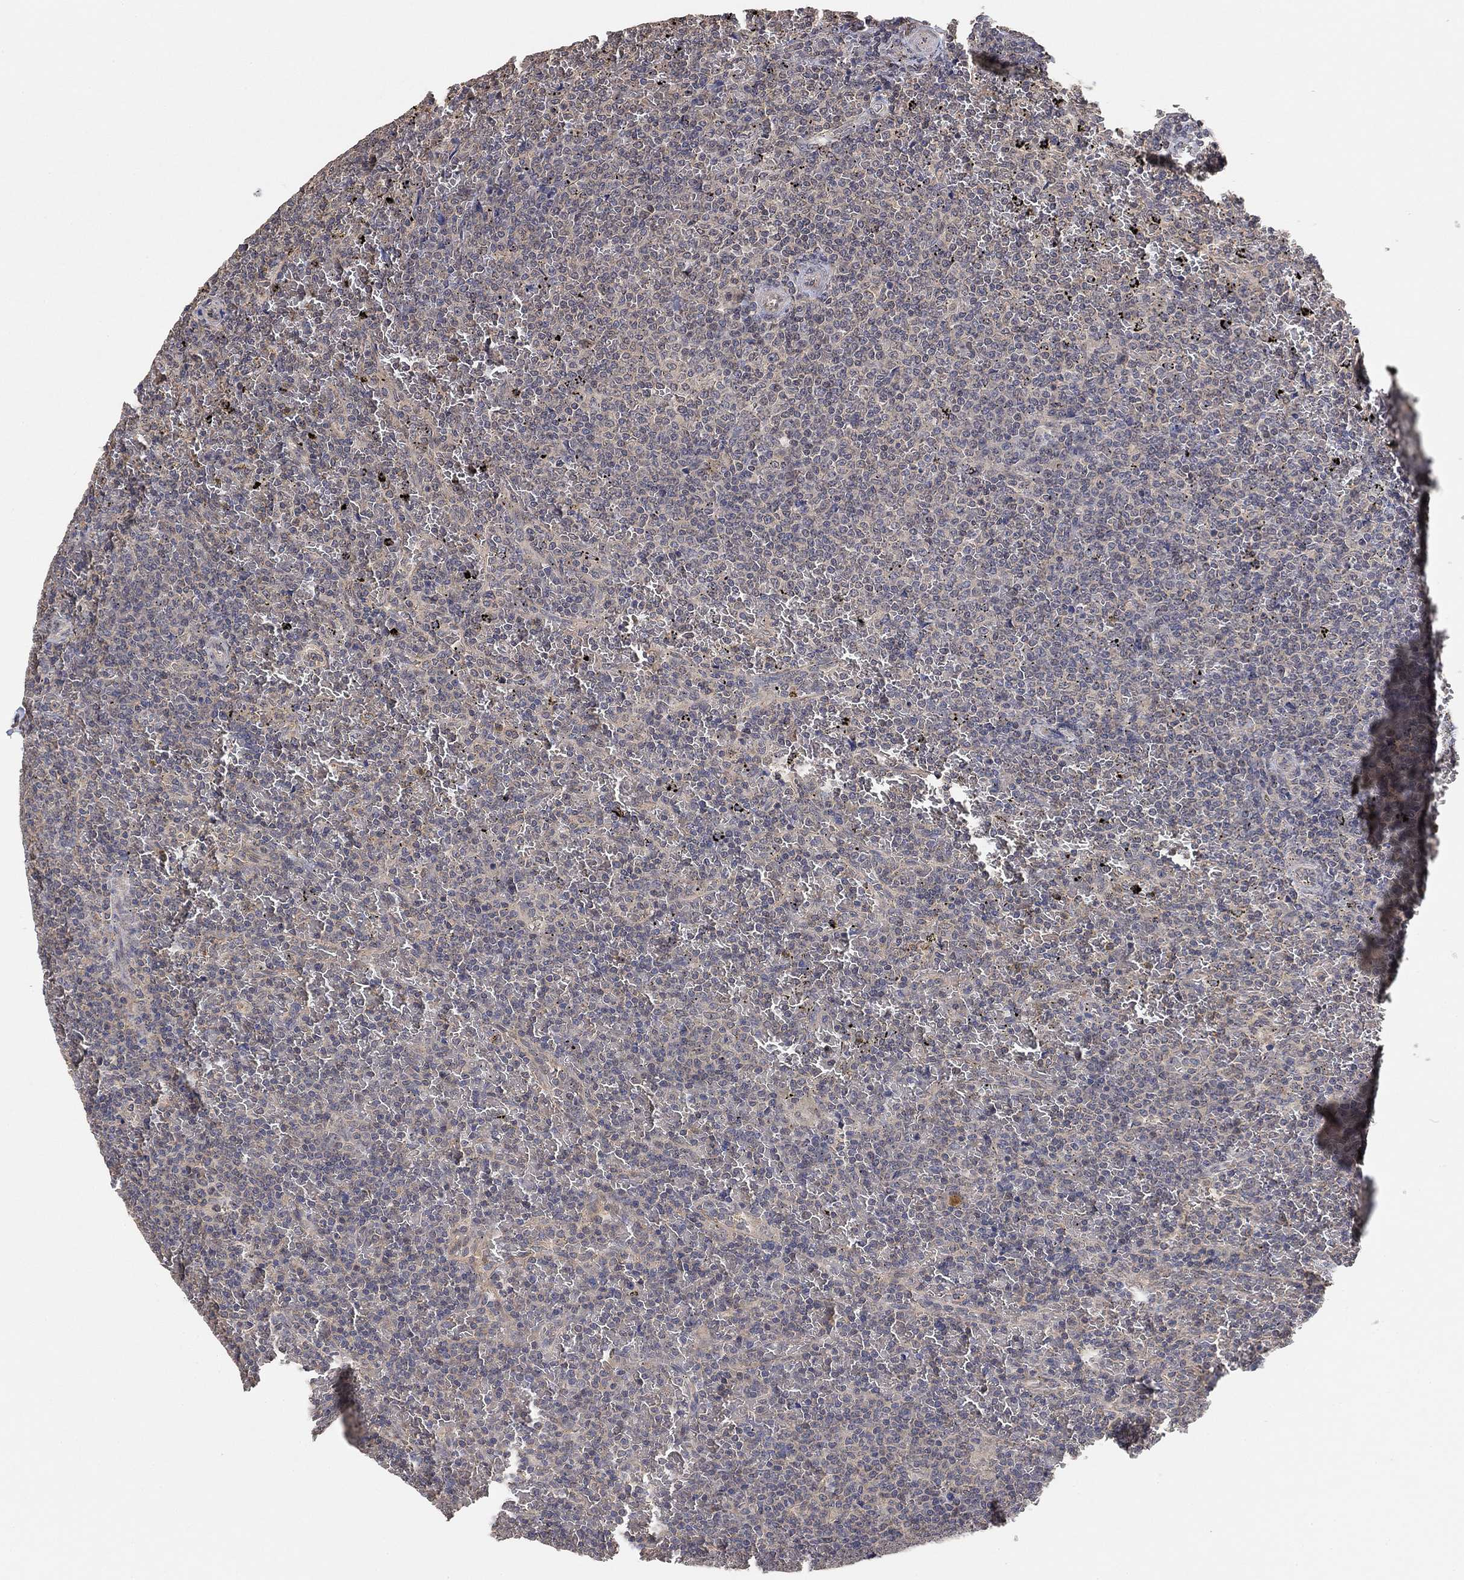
{"staining": {"intensity": "negative", "quantity": "none", "location": "none"}, "tissue": "lymphoma", "cell_type": "Tumor cells", "image_type": "cancer", "snomed": [{"axis": "morphology", "description": "Malignant lymphoma, non-Hodgkin's type, Low grade"}, {"axis": "topography", "description": "Spleen"}], "caption": "Histopathology image shows no significant protein positivity in tumor cells of malignant lymphoma, non-Hodgkin's type (low-grade).", "gene": "CCDC43", "patient": {"sex": "female", "age": 77}}